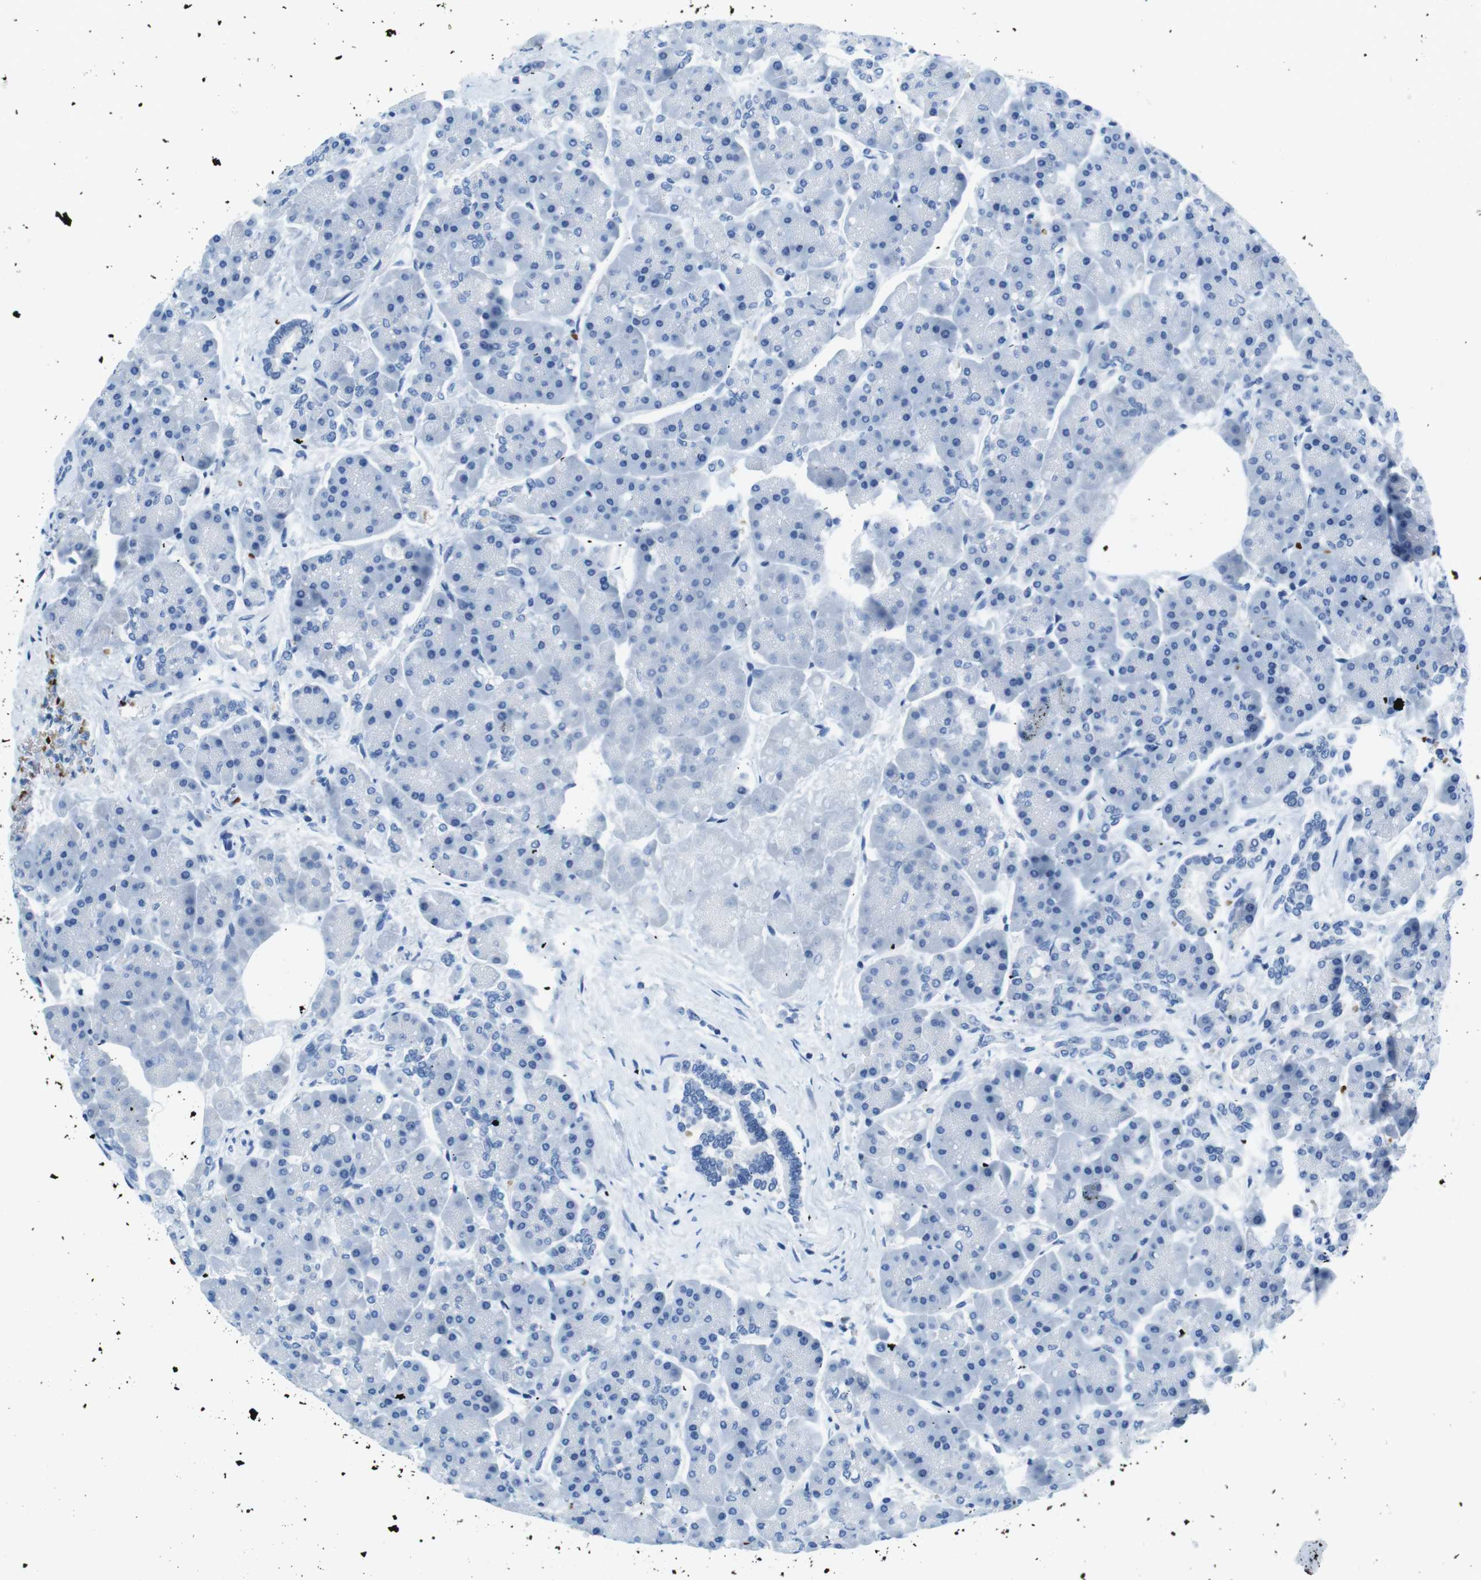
{"staining": {"intensity": "negative", "quantity": "none", "location": "none"}, "tissue": "pancreas", "cell_type": "Exocrine glandular cells", "image_type": "normal", "snomed": [{"axis": "morphology", "description": "Normal tissue, NOS"}, {"axis": "topography", "description": "Pancreas"}], "caption": "Histopathology image shows no protein positivity in exocrine glandular cells of normal pancreas.", "gene": "TFAP2C", "patient": {"sex": "female", "age": 70}}